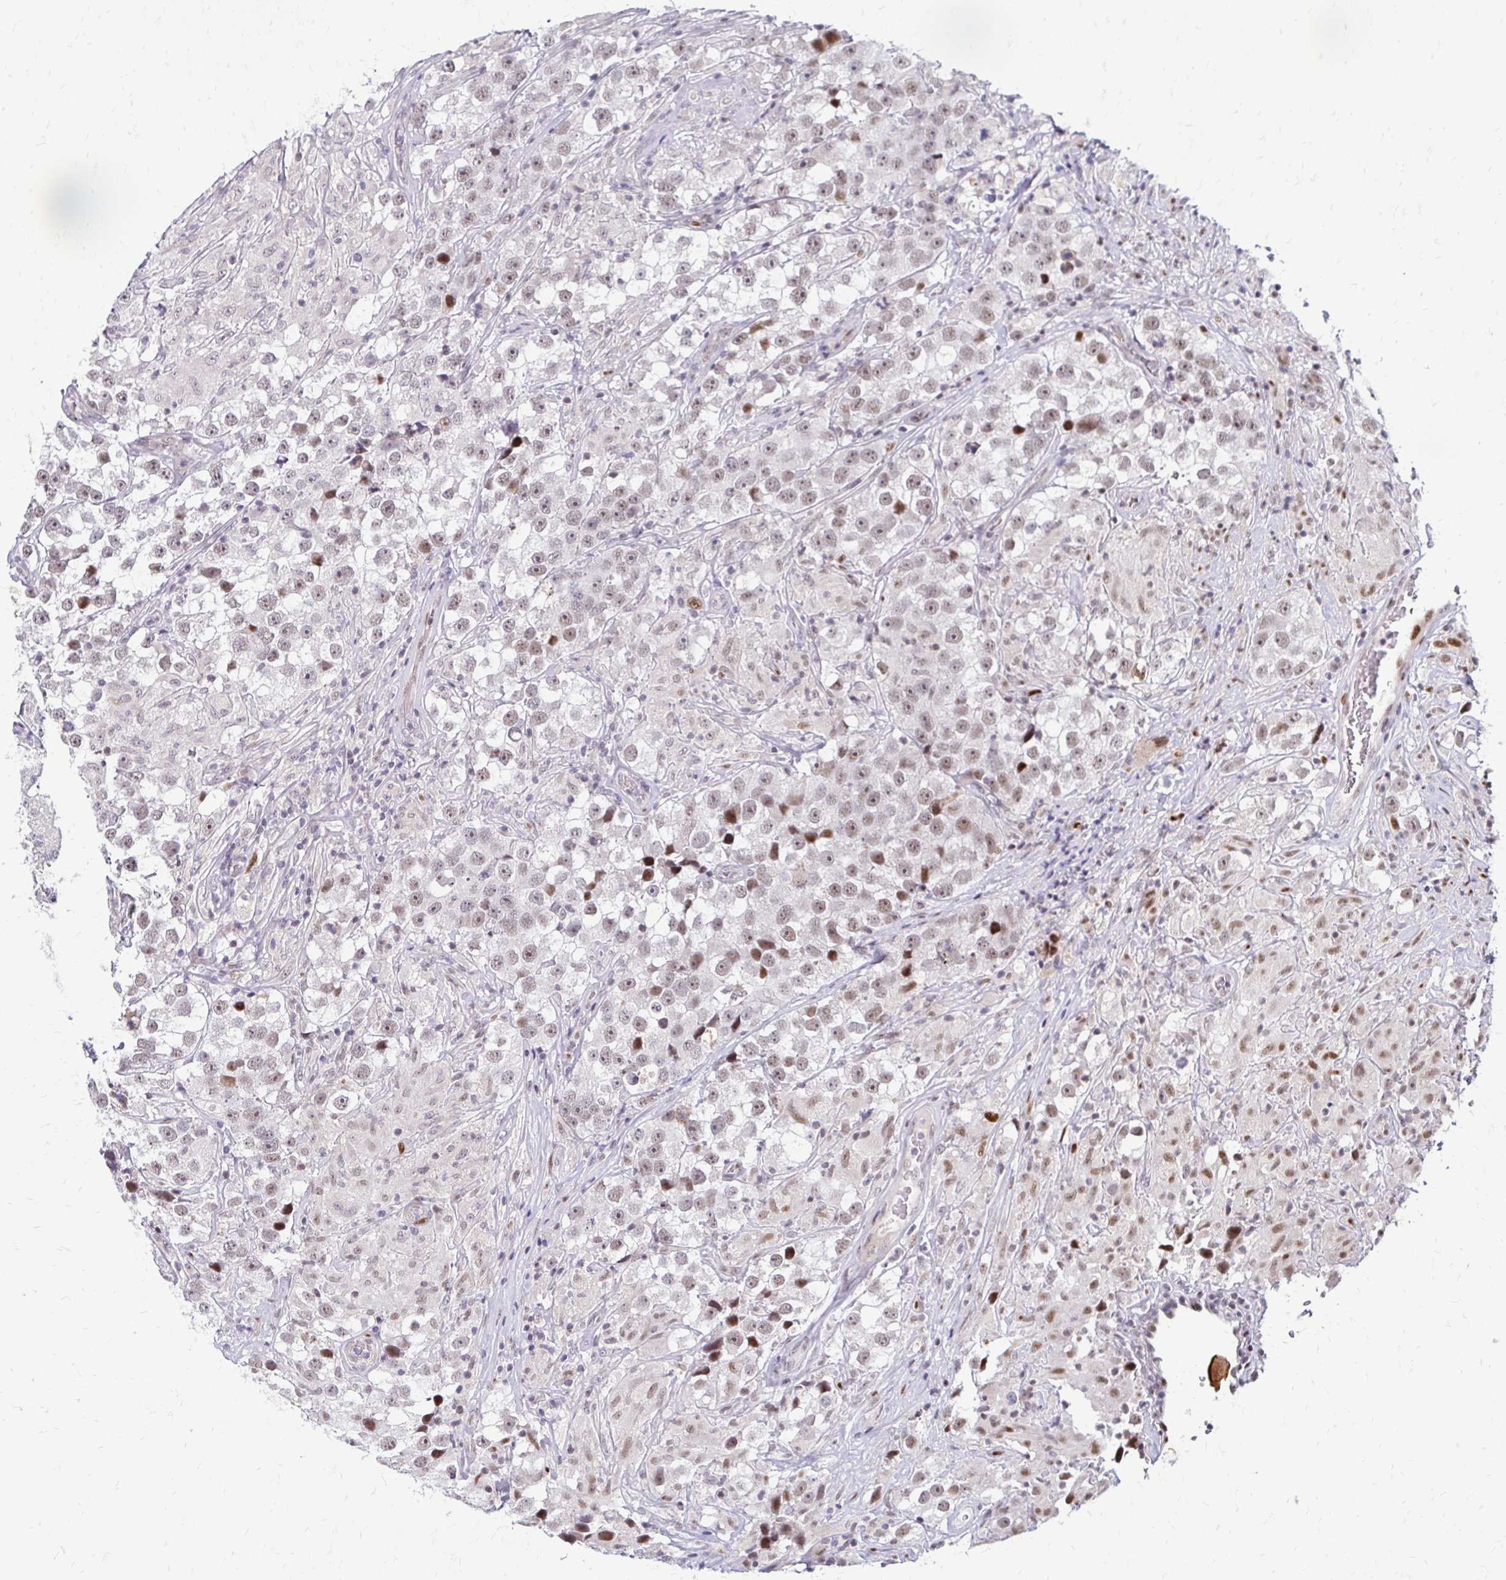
{"staining": {"intensity": "weak", "quantity": "25%-75%", "location": "nuclear"}, "tissue": "testis cancer", "cell_type": "Tumor cells", "image_type": "cancer", "snomed": [{"axis": "morphology", "description": "Seminoma, NOS"}, {"axis": "topography", "description": "Testis"}], "caption": "Testis cancer (seminoma) stained with a brown dye shows weak nuclear positive positivity in about 25%-75% of tumor cells.", "gene": "TRIR", "patient": {"sex": "male", "age": 46}}